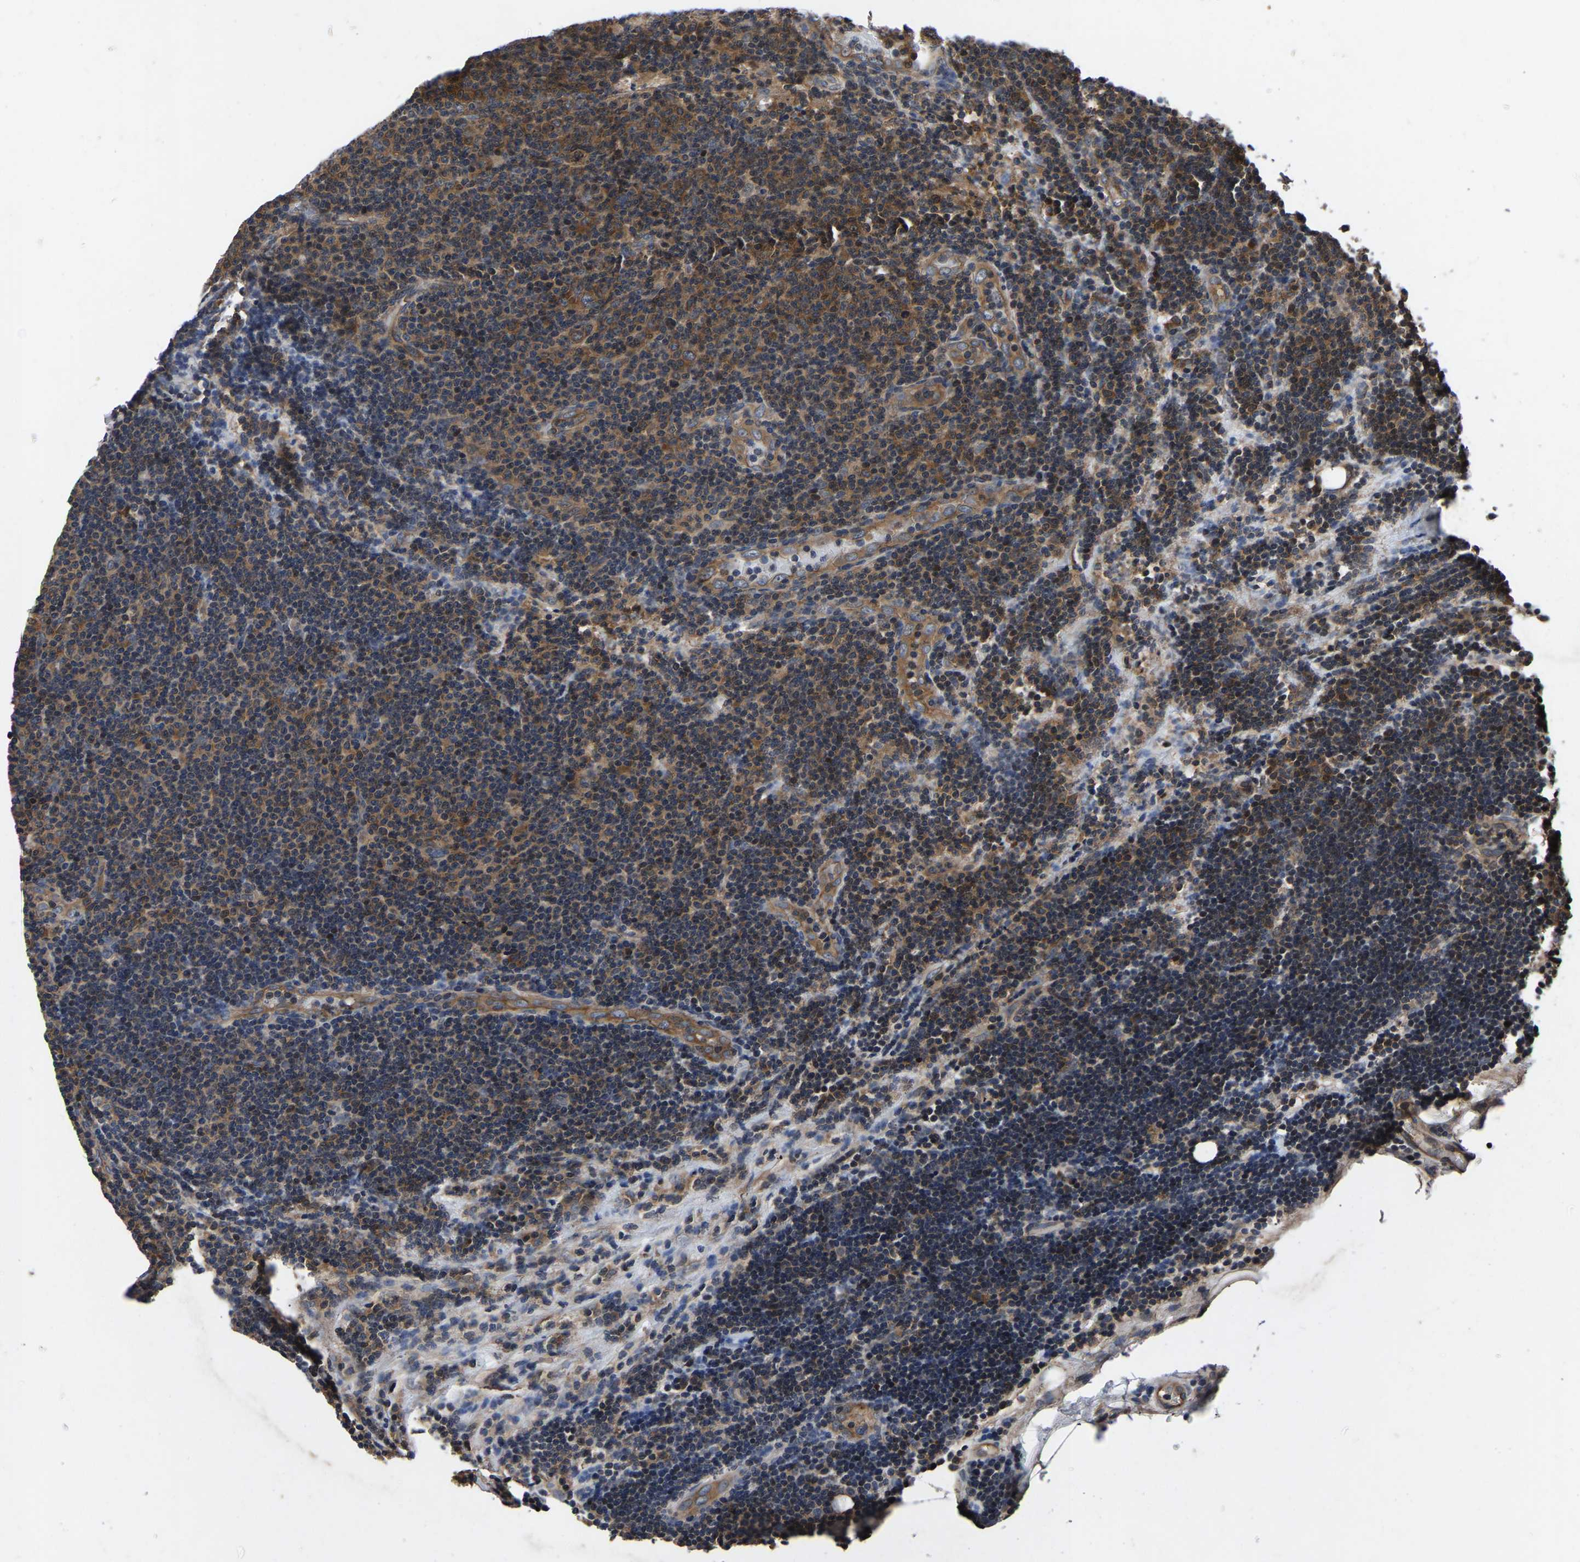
{"staining": {"intensity": "moderate", "quantity": ">75%", "location": "cytoplasmic/membranous"}, "tissue": "lymphoma", "cell_type": "Tumor cells", "image_type": "cancer", "snomed": [{"axis": "morphology", "description": "Malignant lymphoma, non-Hodgkin's type, Low grade"}, {"axis": "topography", "description": "Lymph node"}], "caption": "Brown immunohistochemical staining in human low-grade malignant lymphoma, non-Hodgkin's type shows moderate cytoplasmic/membranous expression in about >75% of tumor cells.", "gene": "FGD5", "patient": {"sex": "male", "age": 83}}